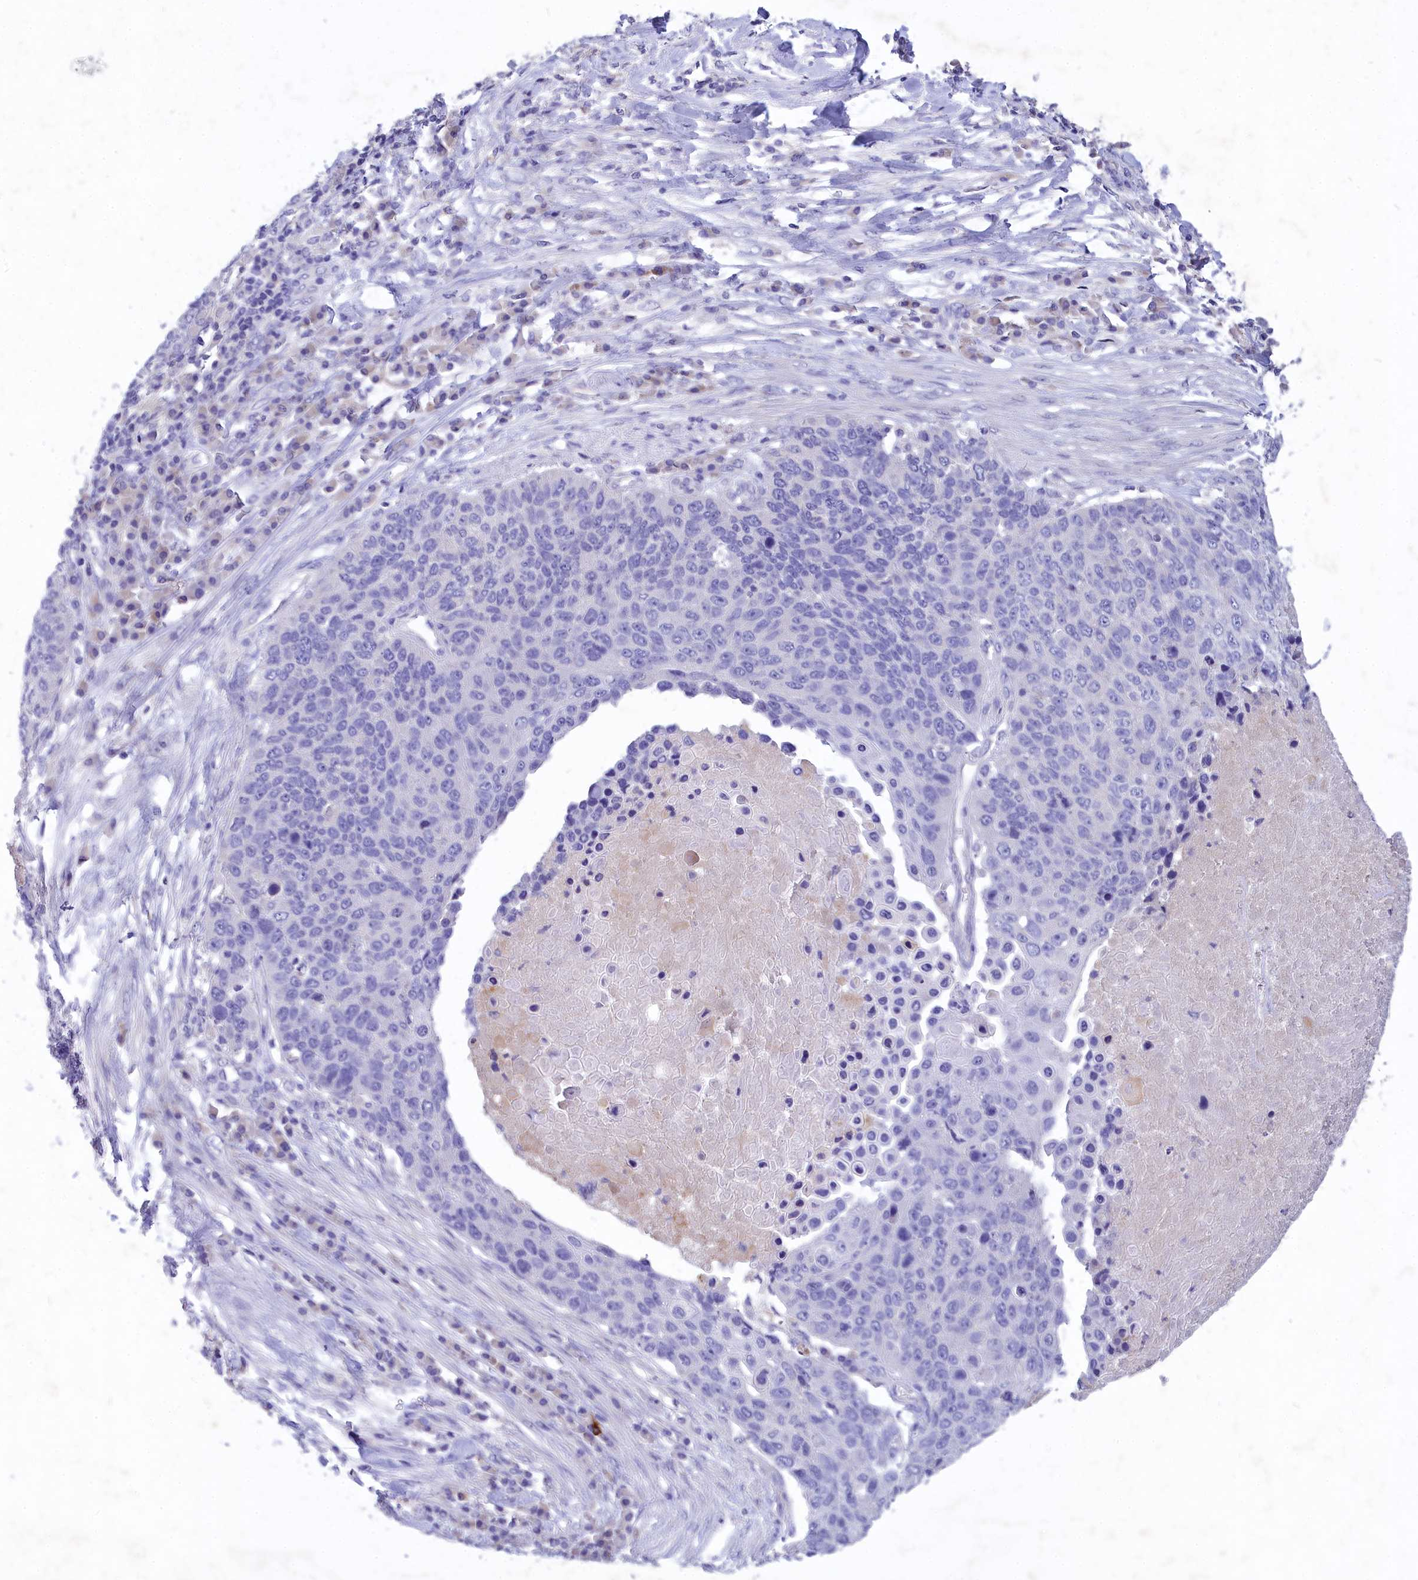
{"staining": {"intensity": "negative", "quantity": "none", "location": "none"}, "tissue": "lung cancer", "cell_type": "Tumor cells", "image_type": "cancer", "snomed": [{"axis": "morphology", "description": "Normal tissue, NOS"}, {"axis": "morphology", "description": "Squamous cell carcinoma, NOS"}, {"axis": "topography", "description": "Lymph node"}, {"axis": "topography", "description": "Lung"}], "caption": "A micrograph of lung cancer (squamous cell carcinoma) stained for a protein exhibits no brown staining in tumor cells.", "gene": "DEFB119", "patient": {"sex": "male", "age": 66}}